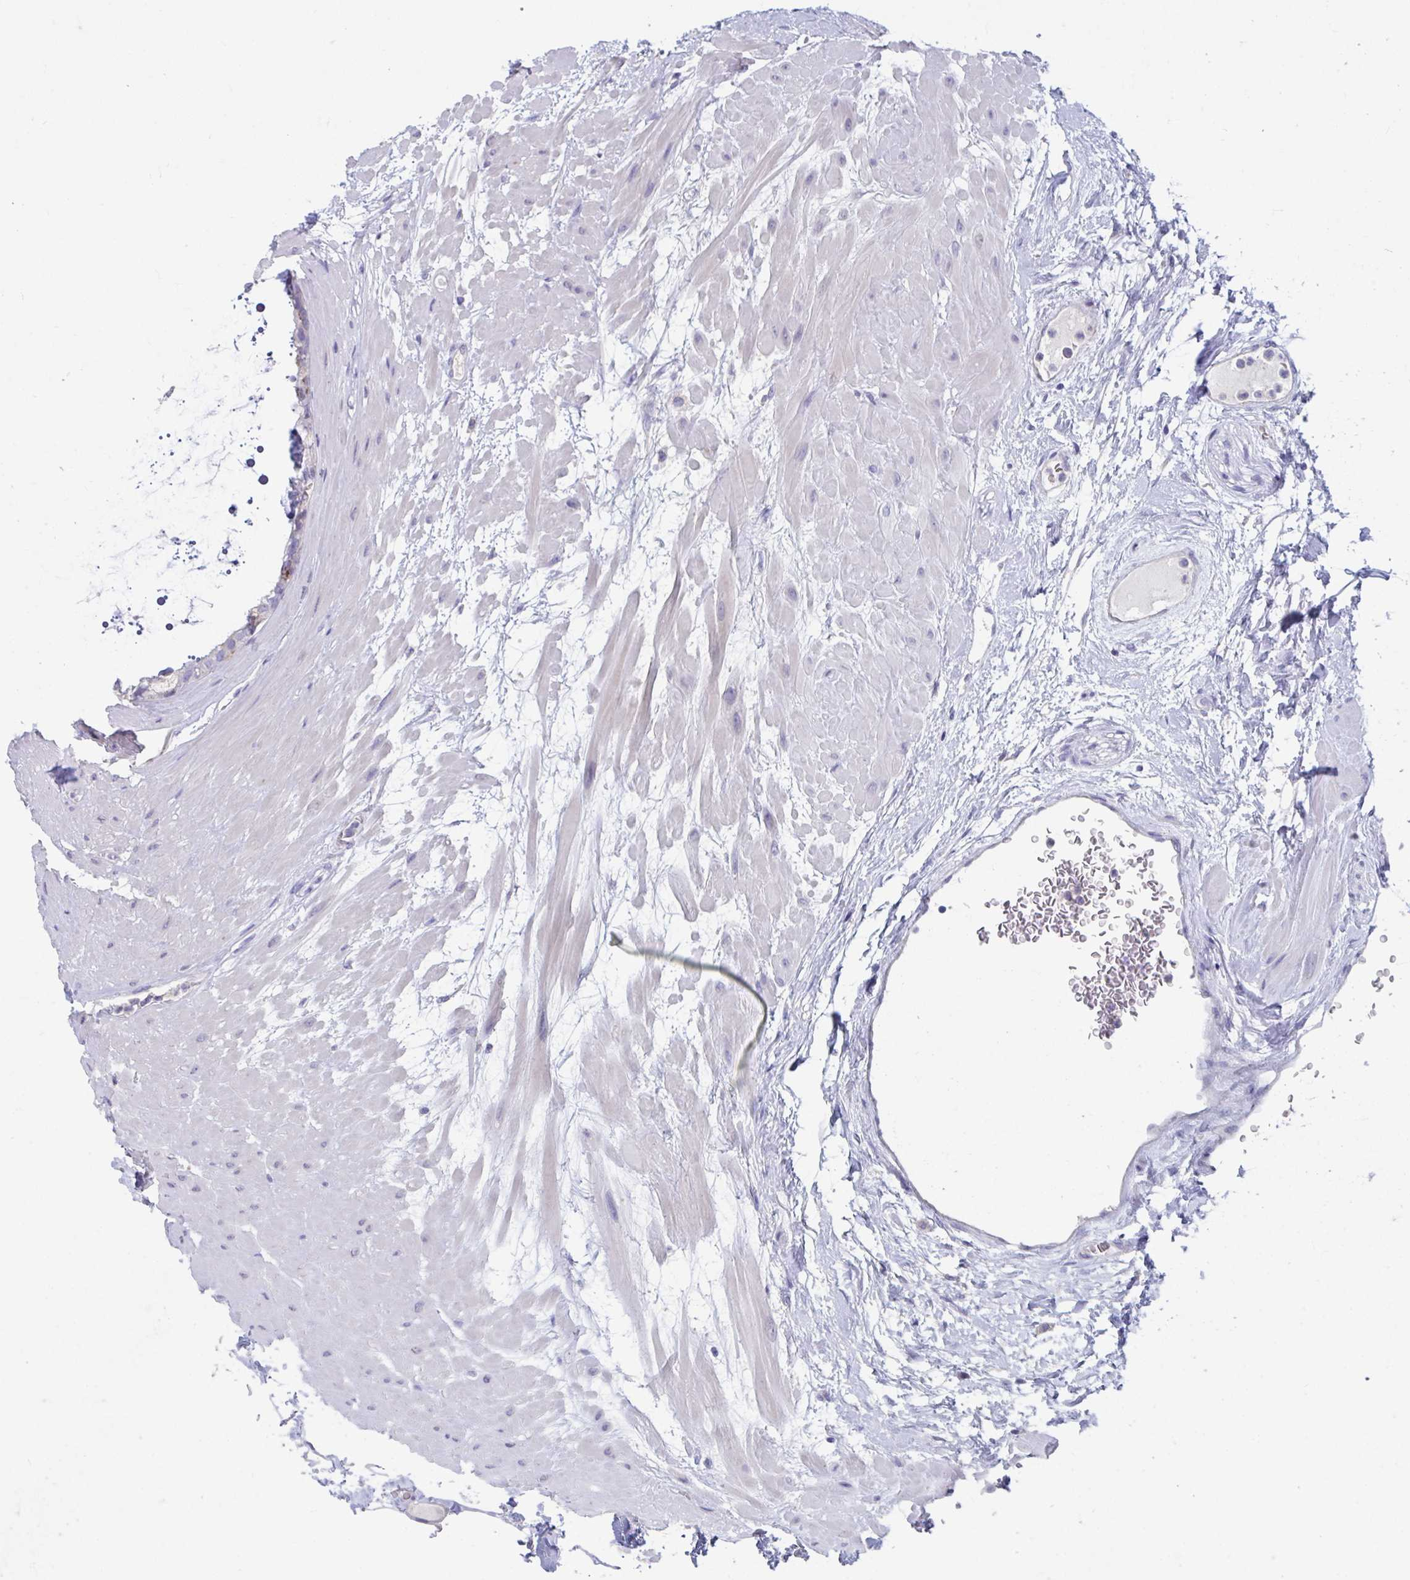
{"staining": {"intensity": "moderate", "quantity": "<25%", "location": "cytoplasmic/membranous"}, "tissue": "seminal vesicle", "cell_type": "Glandular cells", "image_type": "normal", "snomed": [{"axis": "morphology", "description": "Normal tissue, NOS"}, {"axis": "topography", "description": "Seminal veicle"}, {"axis": "topography", "description": "Peripheral nerve tissue"}], "caption": "High-power microscopy captured an IHC image of unremarkable seminal vesicle, revealing moderate cytoplasmic/membranous staining in about <25% of glandular cells. The protein of interest is shown in brown color, while the nuclei are stained blue.", "gene": "GPR162", "patient": {"sex": "male", "age": 76}}